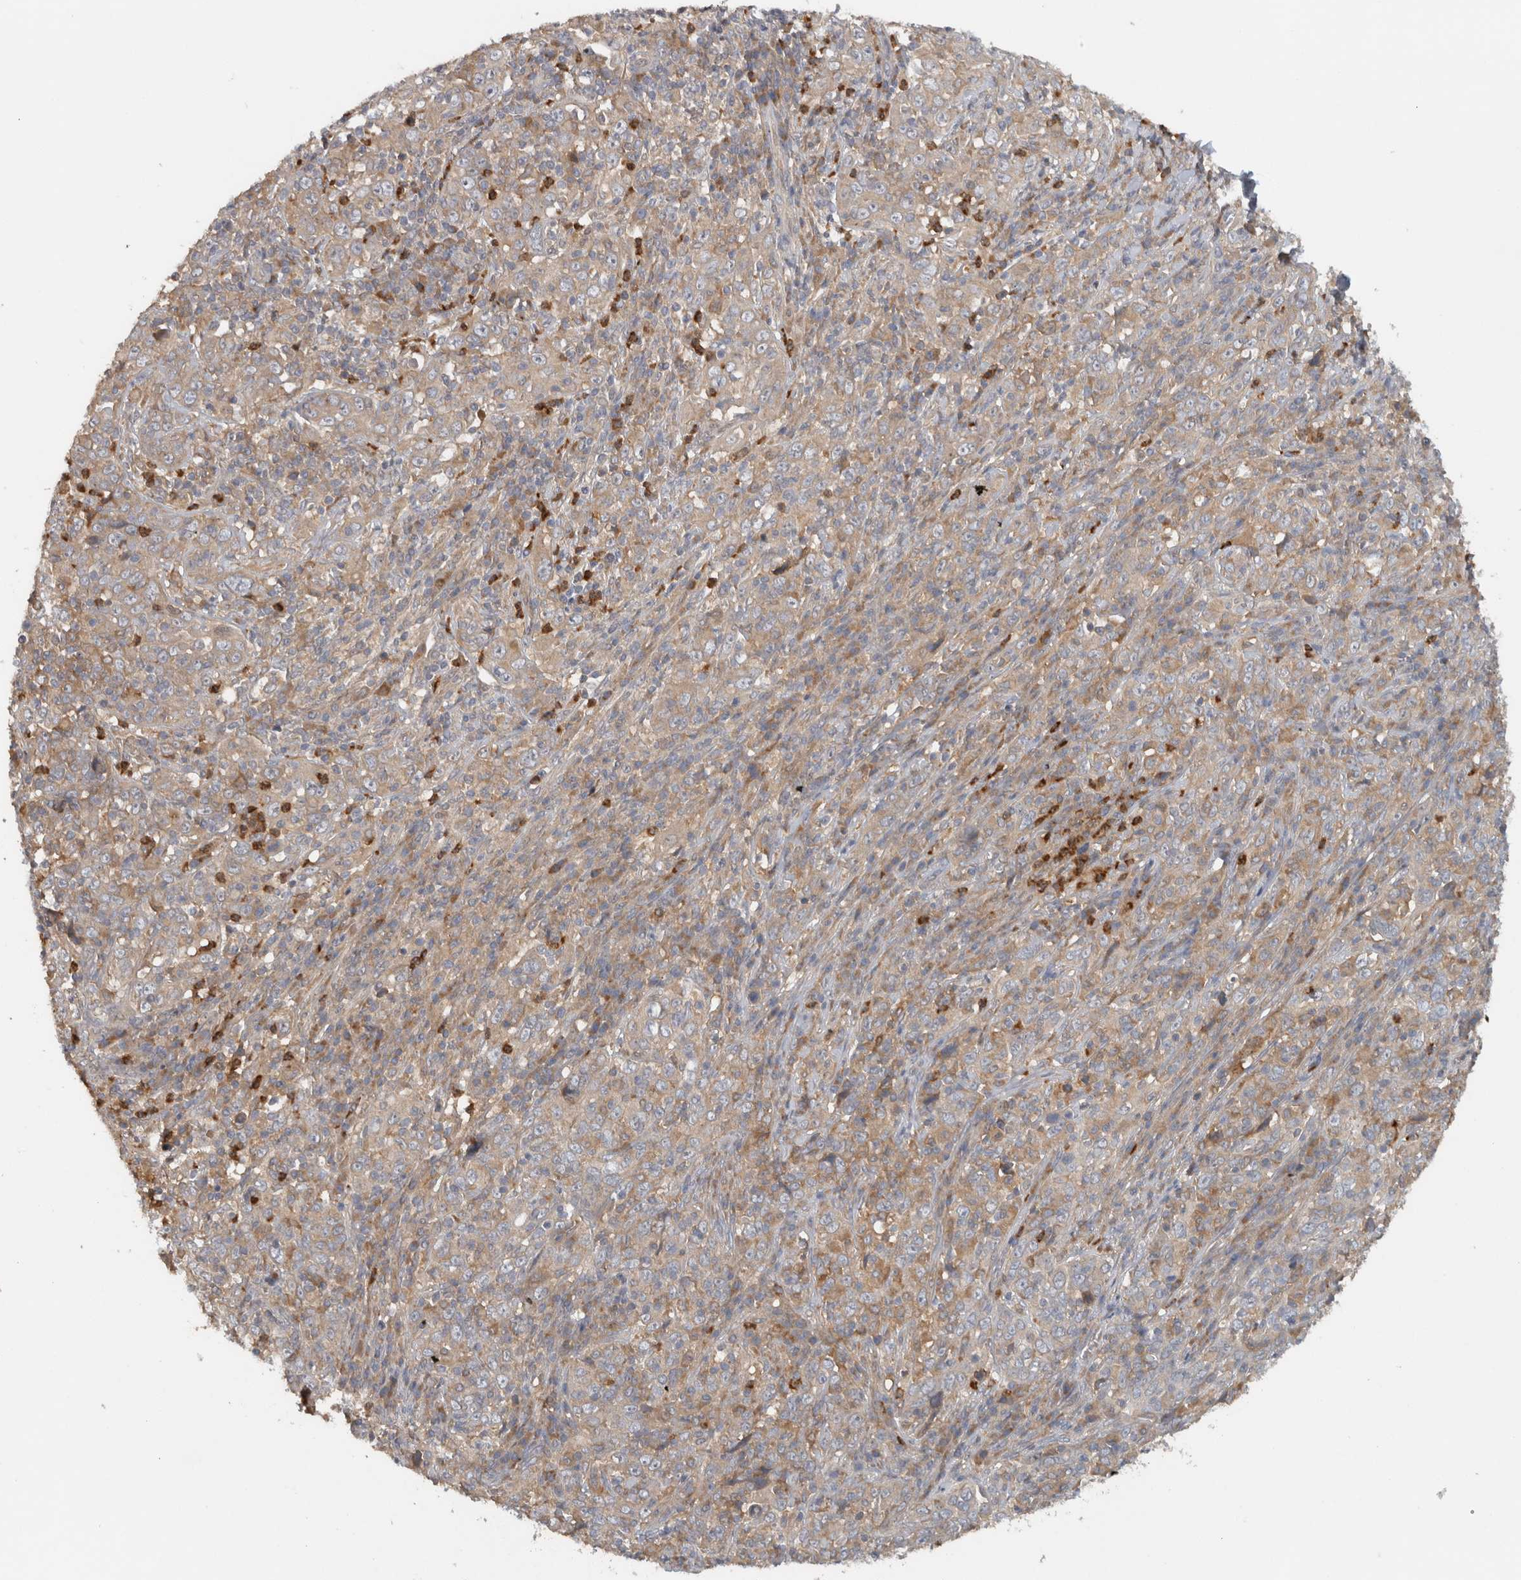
{"staining": {"intensity": "weak", "quantity": ">75%", "location": "cytoplasmic/membranous"}, "tissue": "cervical cancer", "cell_type": "Tumor cells", "image_type": "cancer", "snomed": [{"axis": "morphology", "description": "Squamous cell carcinoma, NOS"}, {"axis": "topography", "description": "Cervix"}], "caption": "High-magnification brightfield microscopy of cervical squamous cell carcinoma stained with DAB (3,3'-diaminobenzidine) (brown) and counterstained with hematoxylin (blue). tumor cells exhibit weak cytoplasmic/membranous positivity is seen in about>75% of cells.", "gene": "VEPH1", "patient": {"sex": "female", "age": 46}}